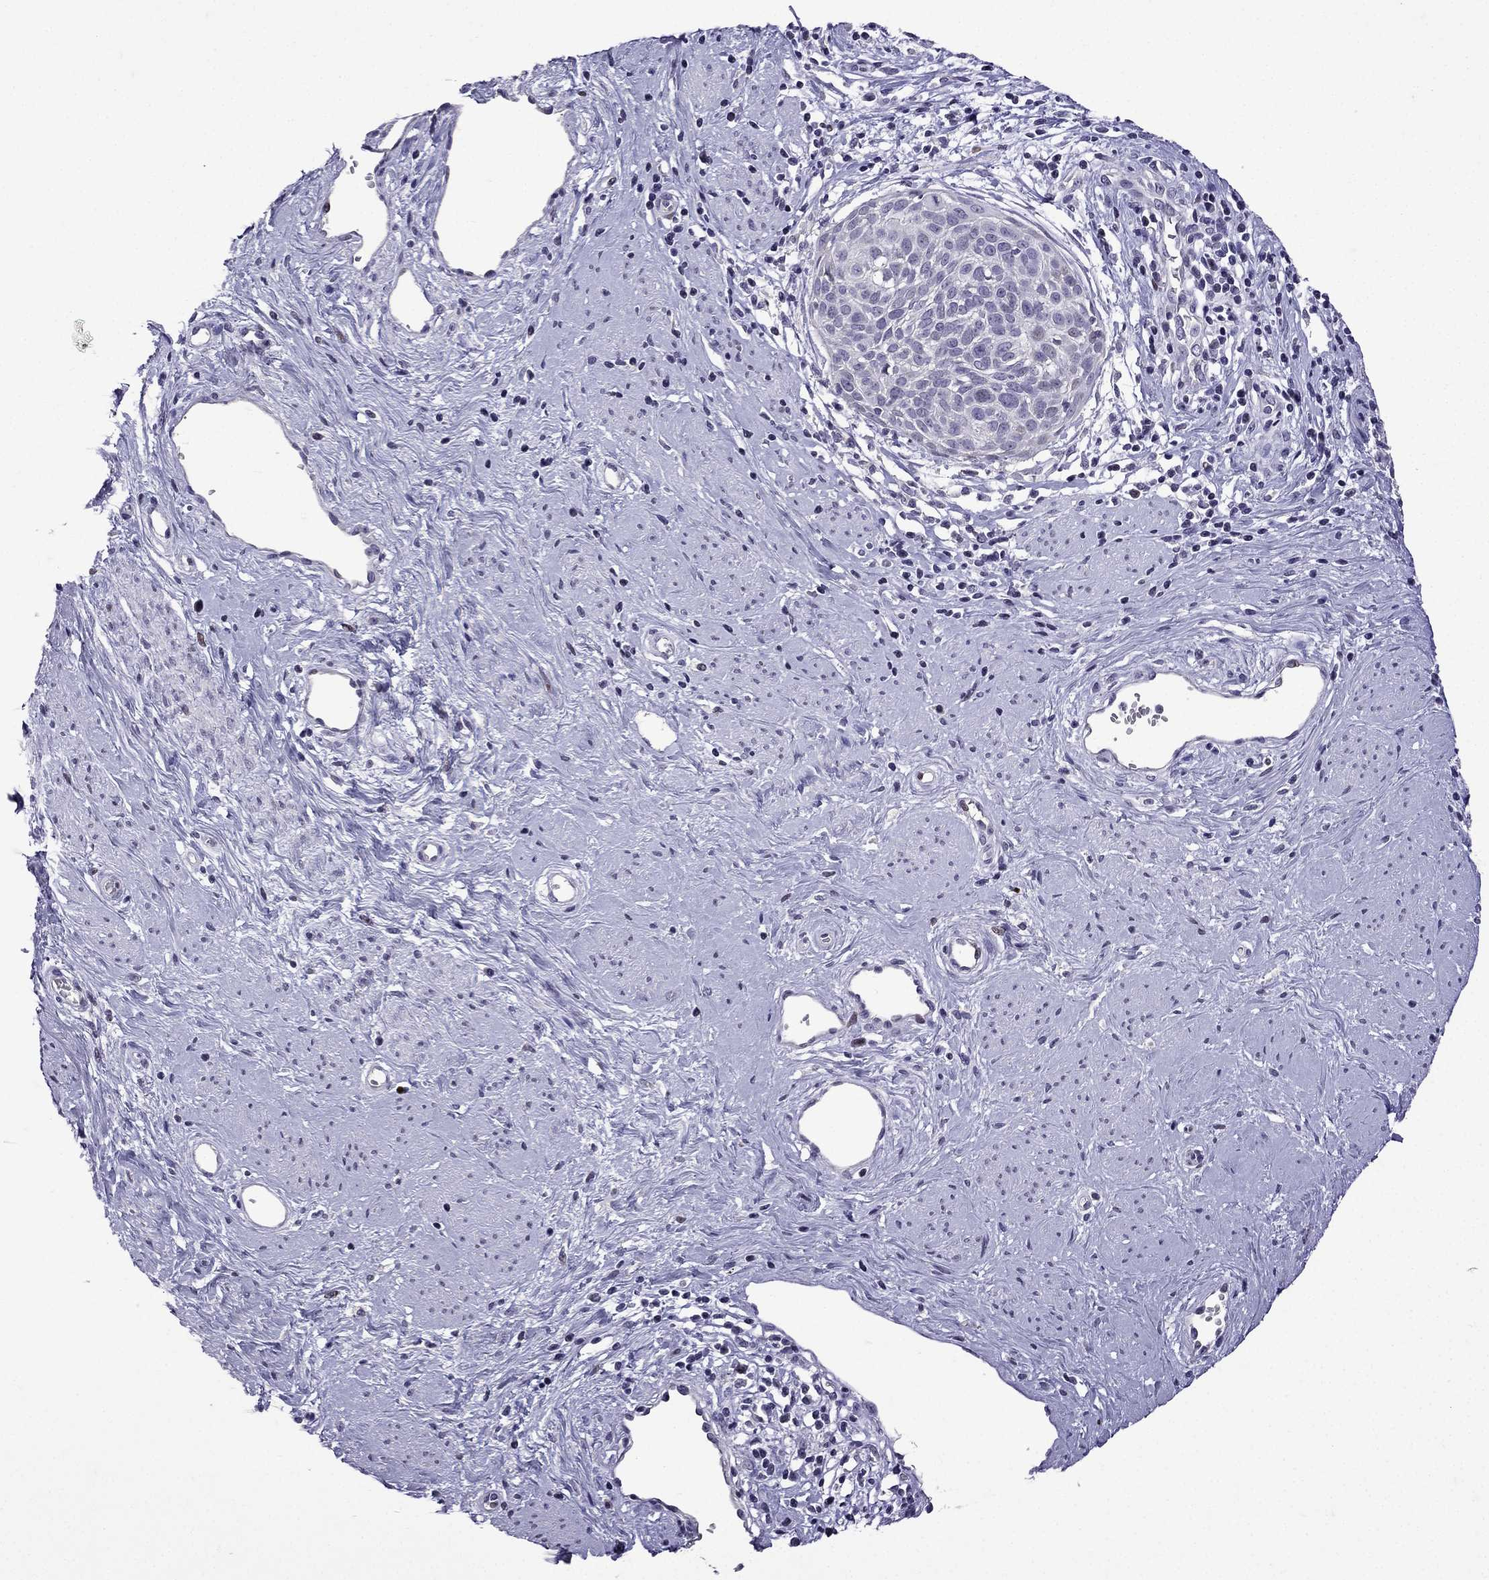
{"staining": {"intensity": "negative", "quantity": "none", "location": "none"}, "tissue": "cervical cancer", "cell_type": "Tumor cells", "image_type": "cancer", "snomed": [{"axis": "morphology", "description": "Squamous cell carcinoma, NOS"}, {"axis": "topography", "description": "Cervix"}], "caption": "The micrograph reveals no staining of tumor cells in squamous cell carcinoma (cervical).", "gene": "TTN", "patient": {"sex": "female", "age": 39}}